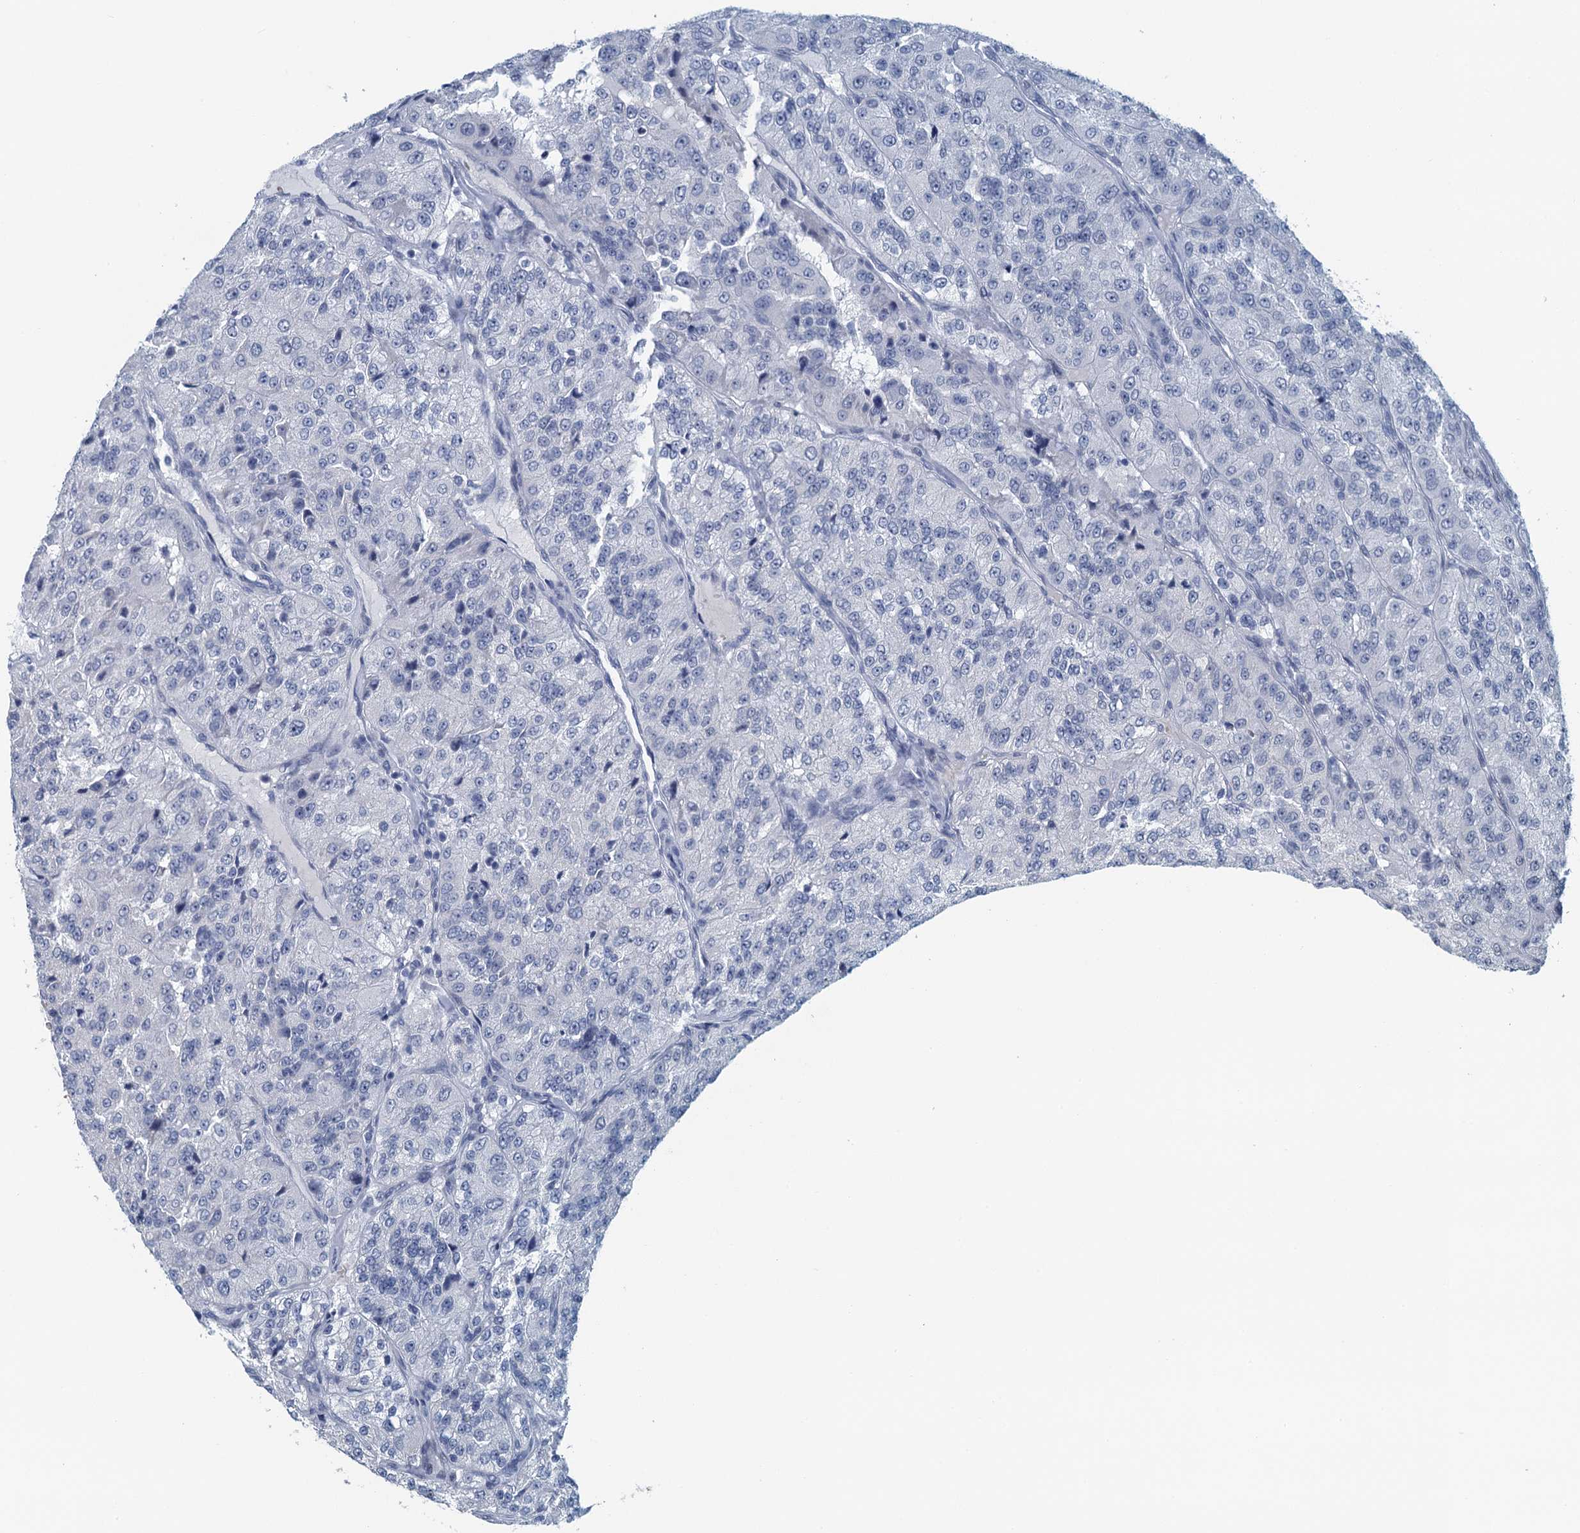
{"staining": {"intensity": "negative", "quantity": "none", "location": "none"}, "tissue": "renal cancer", "cell_type": "Tumor cells", "image_type": "cancer", "snomed": [{"axis": "morphology", "description": "Adenocarcinoma, NOS"}, {"axis": "topography", "description": "Kidney"}], "caption": "Renal cancer (adenocarcinoma) was stained to show a protein in brown. There is no significant positivity in tumor cells.", "gene": "TTLL9", "patient": {"sex": "female", "age": 63}}